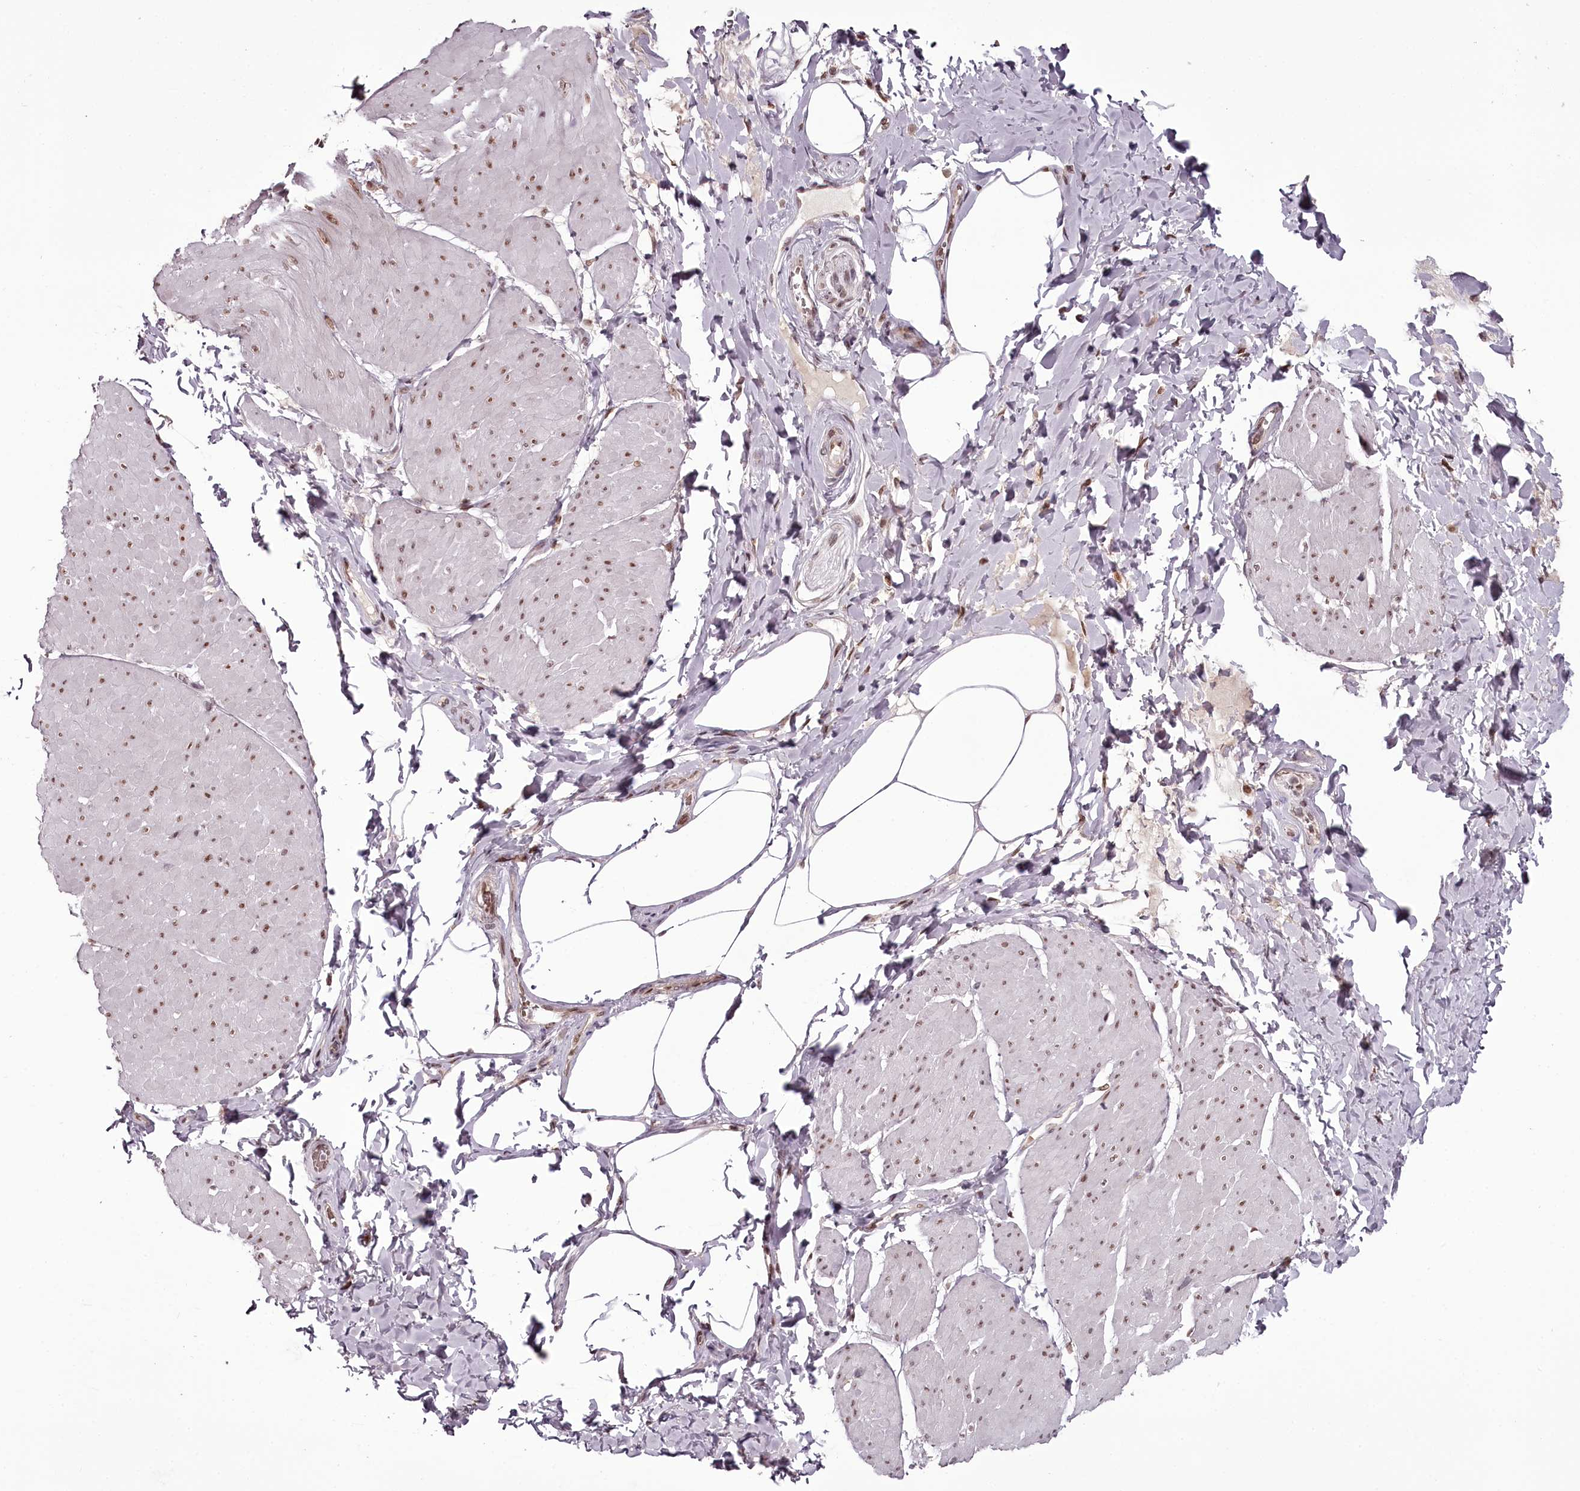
{"staining": {"intensity": "moderate", "quantity": ">75%", "location": "nuclear"}, "tissue": "smooth muscle", "cell_type": "Smooth muscle cells", "image_type": "normal", "snomed": [{"axis": "morphology", "description": "Urothelial carcinoma, High grade"}, {"axis": "topography", "description": "Urinary bladder"}], "caption": "Smooth muscle cells demonstrate medium levels of moderate nuclear expression in about >75% of cells in unremarkable human smooth muscle.", "gene": "THYN1", "patient": {"sex": "male", "age": 46}}